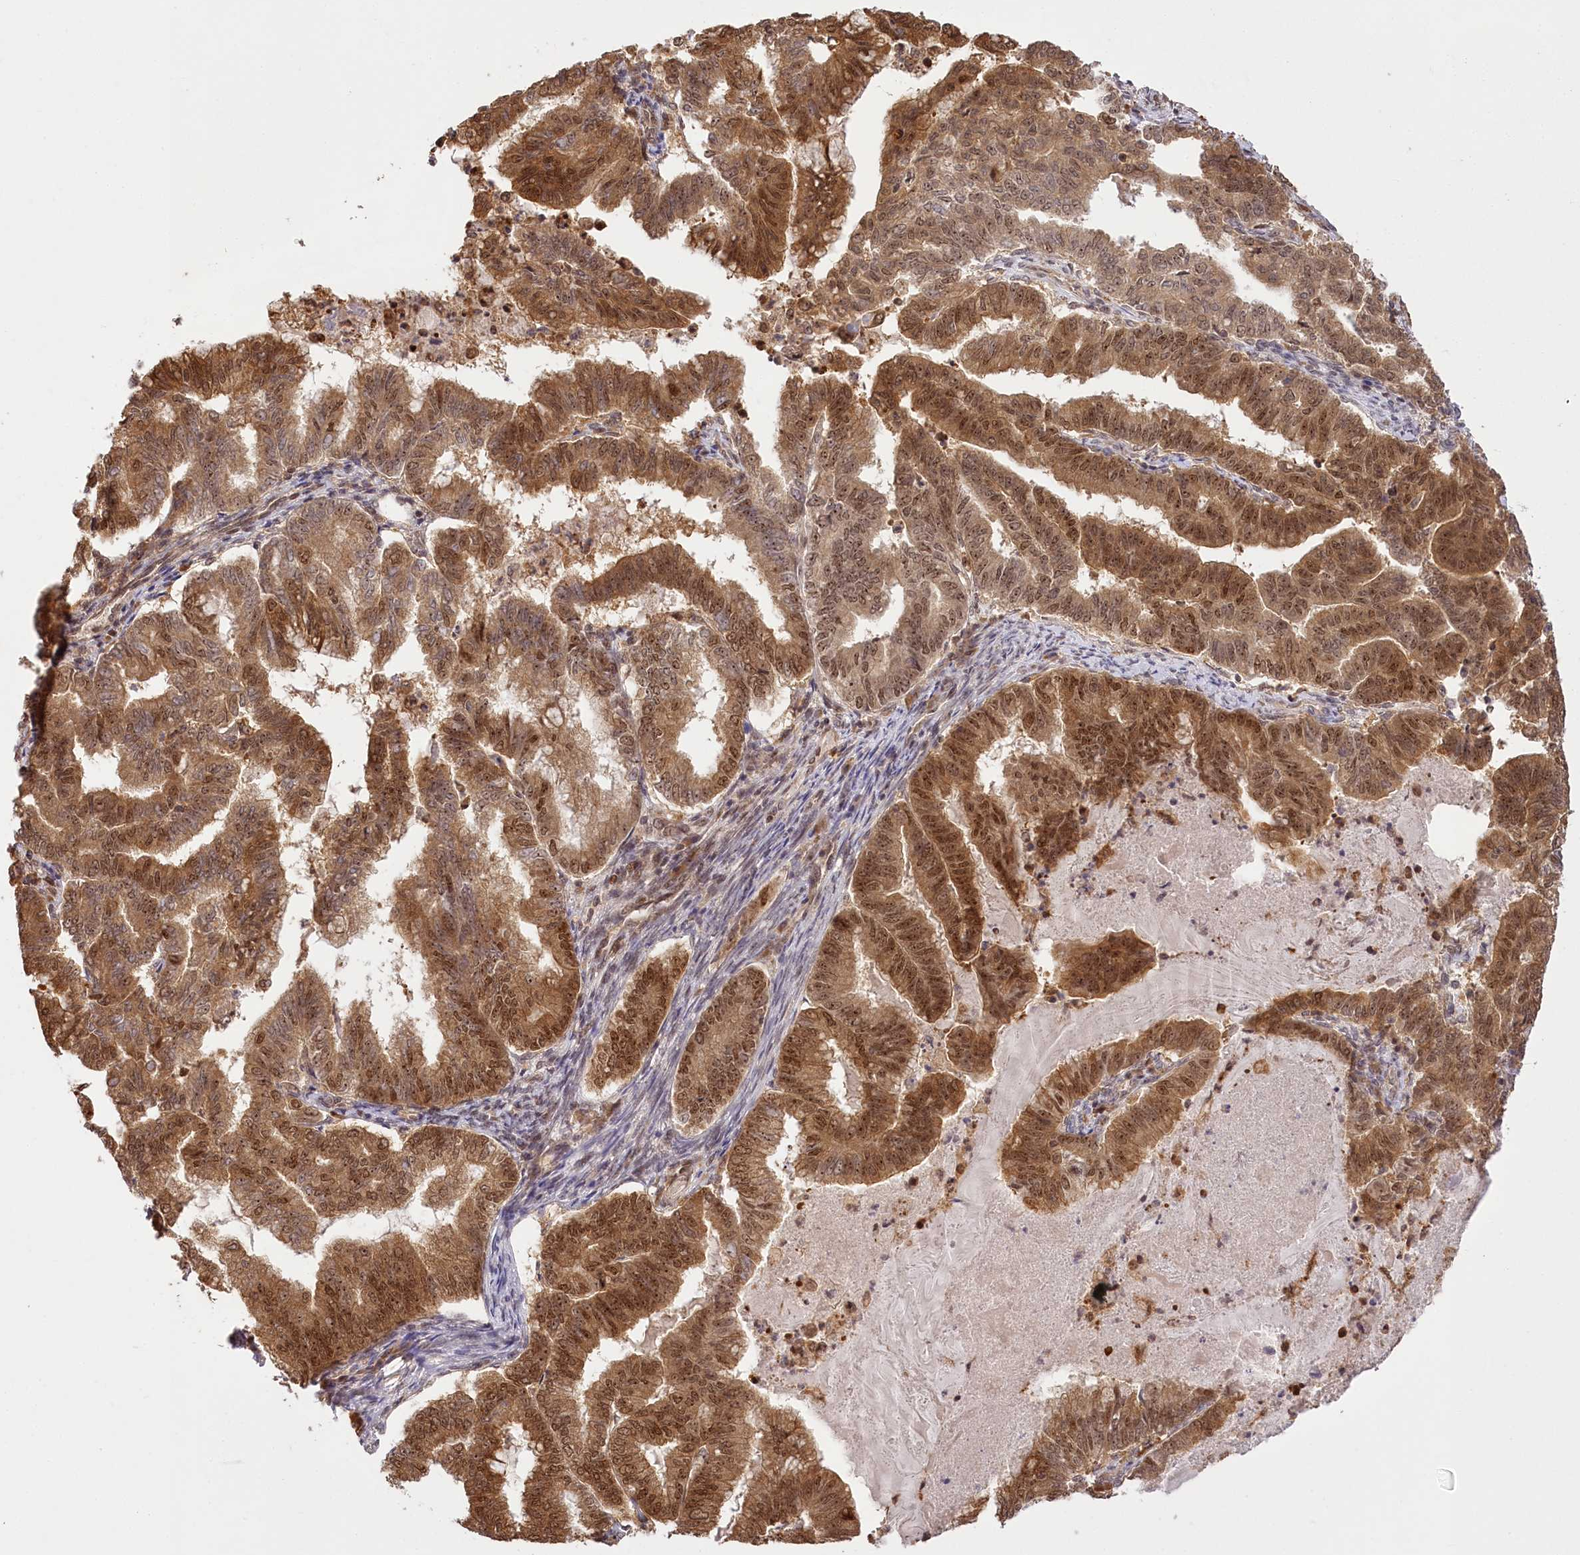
{"staining": {"intensity": "moderate", "quantity": ">75%", "location": "cytoplasmic/membranous,nuclear"}, "tissue": "endometrial cancer", "cell_type": "Tumor cells", "image_type": "cancer", "snomed": [{"axis": "morphology", "description": "Adenocarcinoma, NOS"}, {"axis": "topography", "description": "Endometrium"}], "caption": "Immunohistochemistry (IHC) (DAB) staining of human endometrial adenocarcinoma demonstrates moderate cytoplasmic/membranous and nuclear protein expression in about >75% of tumor cells.", "gene": "SERGEF", "patient": {"sex": "female", "age": 79}}